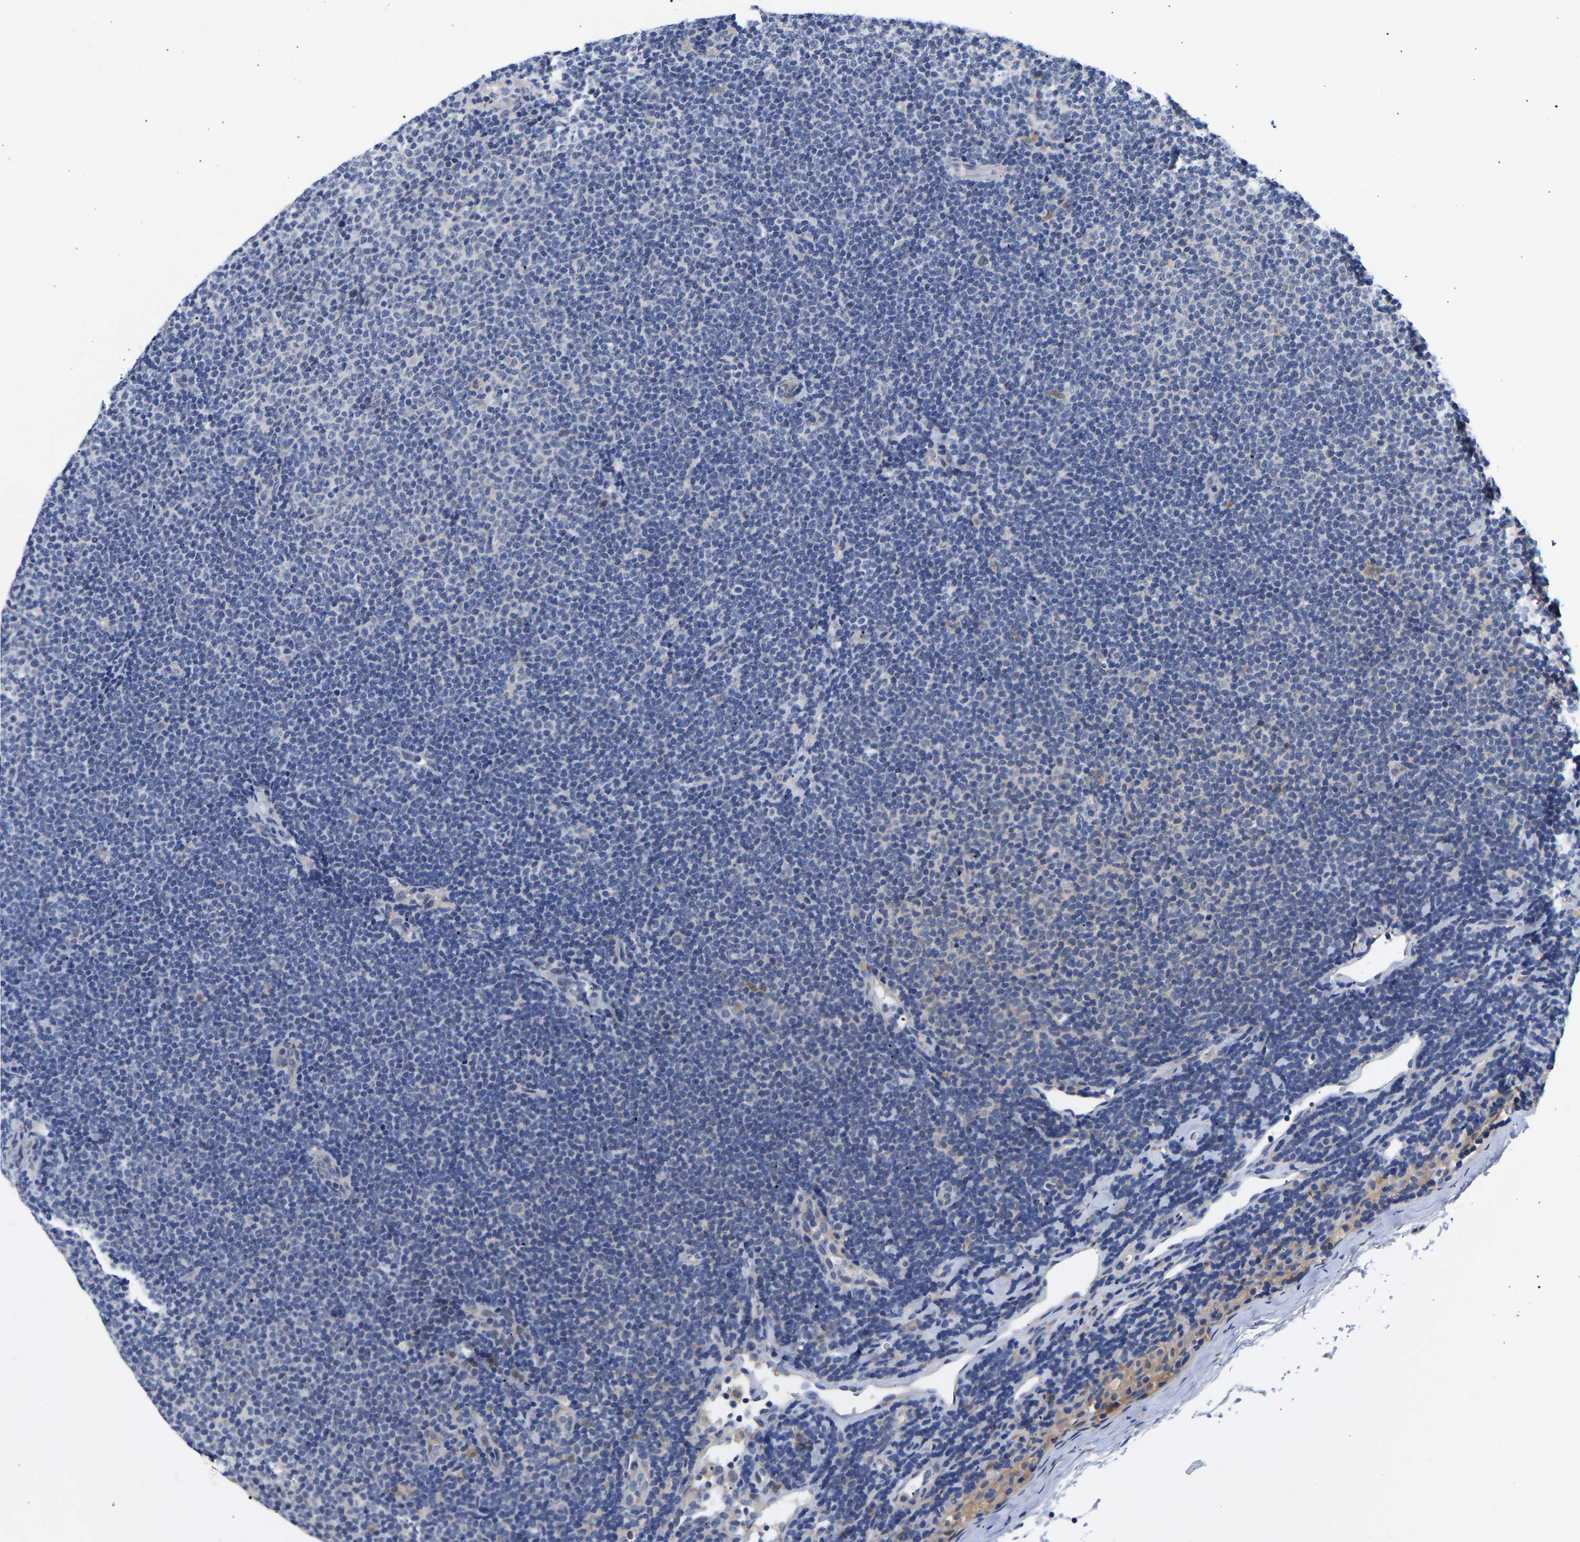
{"staining": {"intensity": "negative", "quantity": "none", "location": "none"}, "tissue": "lymphoma", "cell_type": "Tumor cells", "image_type": "cancer", "snomed": [{"axis": "morphology", "description": "Malignant lymphoma, non-Hodgkin's type, Low grade"}, {"axis": "topography", "description": "Lymph node"}], "caption": "The micrograph displays no significant expression in tumor cells of lymphoma.", "gene": "CCDC6", "patient": {"sex": "female", "age": 53}}